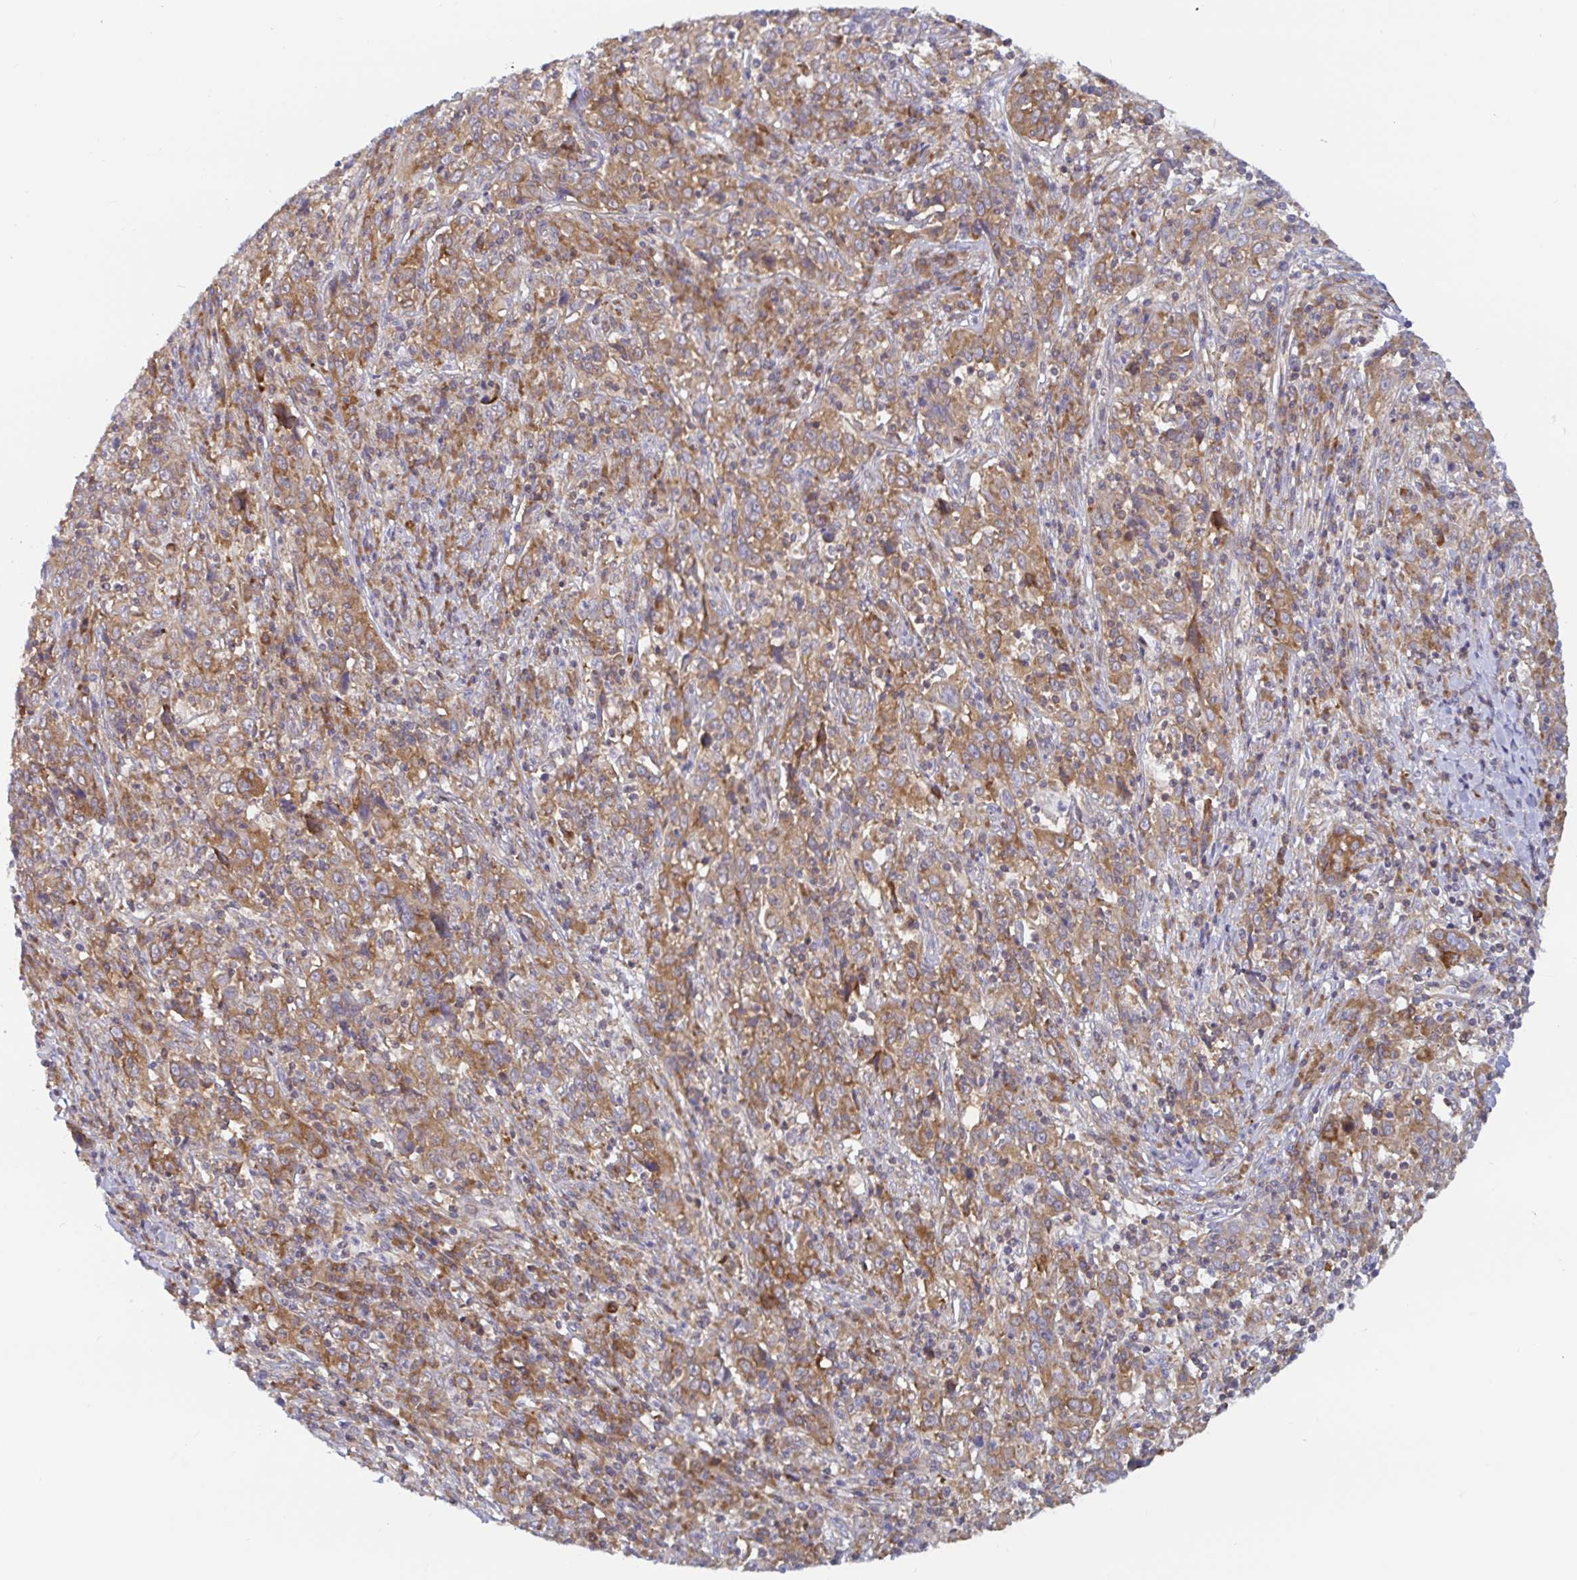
{"staining": {"intensity": "weak", "quantity": ">75%", "location": "cytoplasmic/membranous"}, "tissue": "cervical cancer", "cell_type": "Tumor cells", "image_type": "cancer", "snomed": [{"axis": "morphology", "description": "Squamous cell carcinoma, NOS"}, {"axis": "topography", "description": "Cervix"}], "caption": "IHC (DAB) staining of squamous cell carcinoma (cervical) exhibits weak cytoplasmic/membranous protein staining in about >75% of tumor cells.", "gene": "LARP1", "patient": {"sex": "female", "age": 46}}